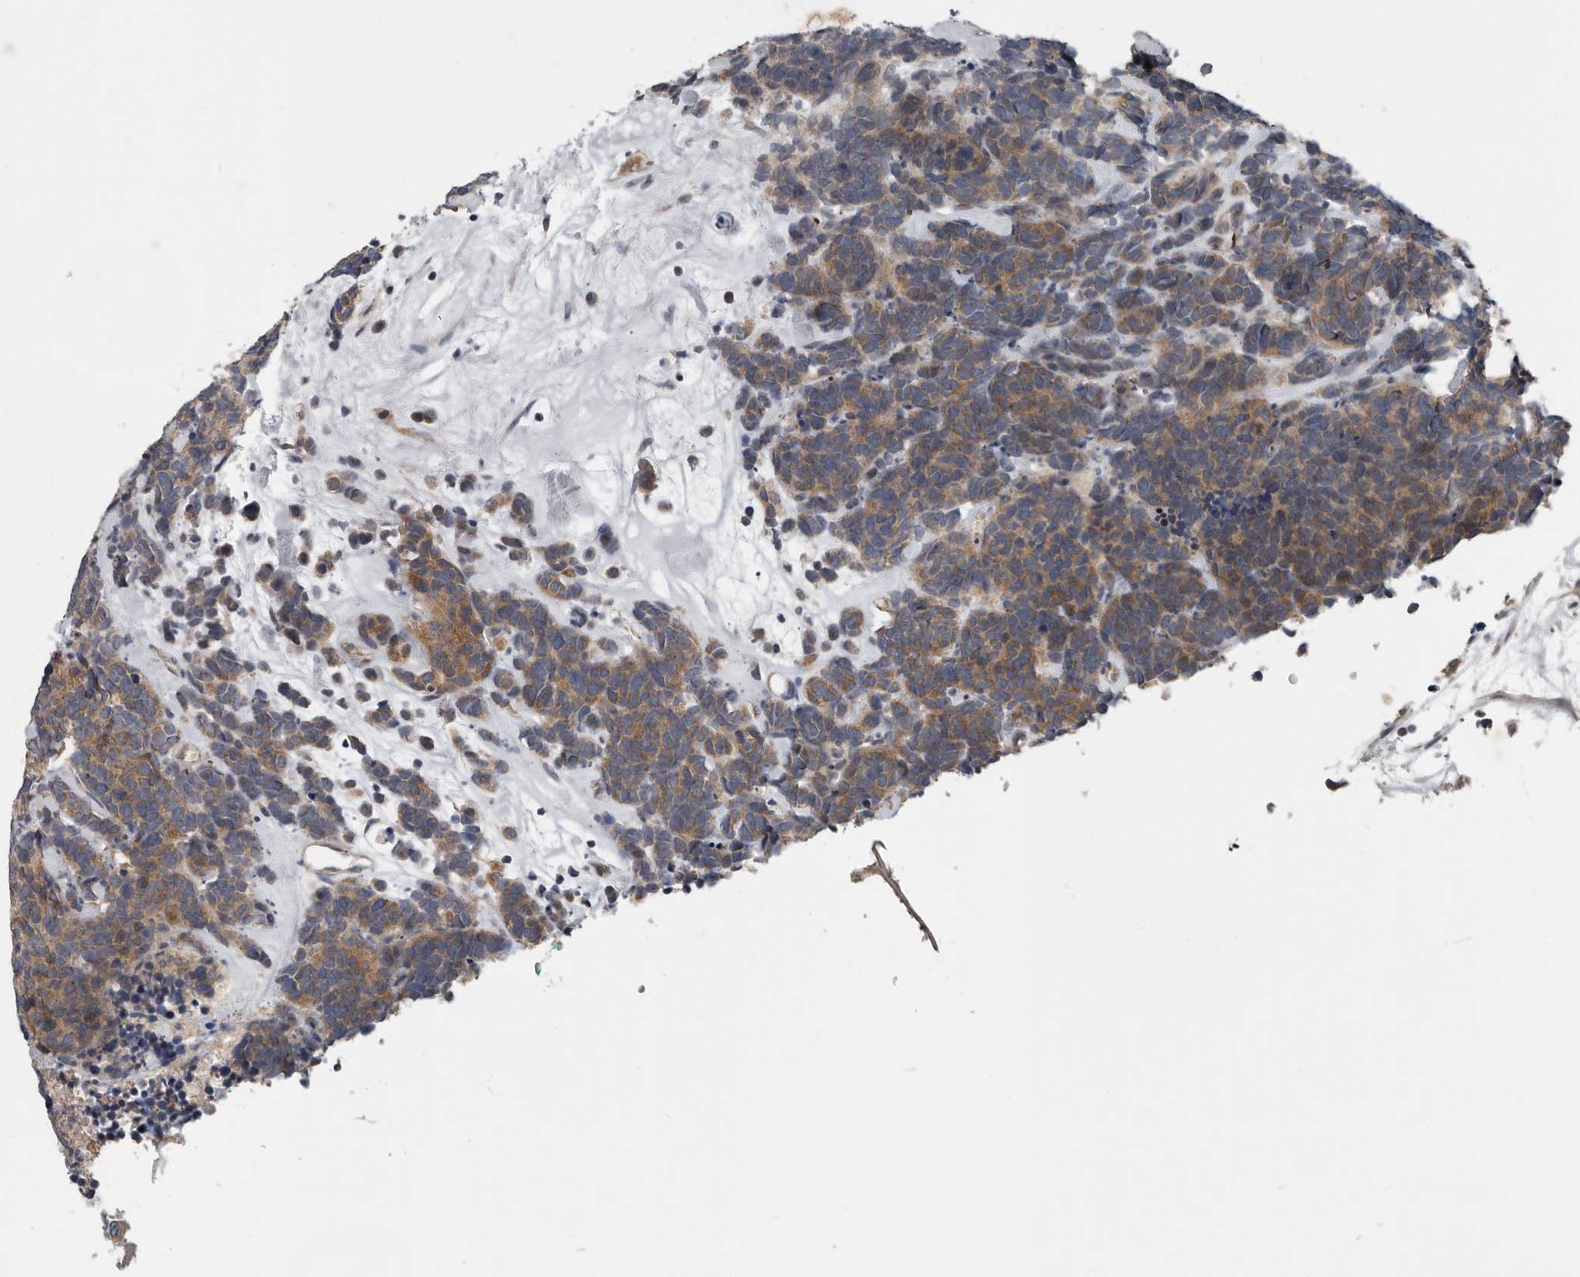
{"staining": {"intensity": "moderate", "quantity": ">75%", "location": "cytoplasmic/membranous"}, "tissue": "carcinoid", "cell_type": "Tumor cells", "image_type": "cancer", "snomed": [{"axis": "morphology", "description": "Carcinoma, NOS"}, {"axis": "morphology", "description": "Carcinoid, malignant, NOS"}, {"axis": "topography", "description": "Urinary bladder"}], "caption": "An immunohistochemistry (IHC) photomicrograph of tumor tissue is shown. Protein staining in brown highlights moderate cytoplasmic/membranous positivity in carcinoma within tumor cells.", "gene": "TMEM199", "patient": {"sex": "male", "age": 57}}